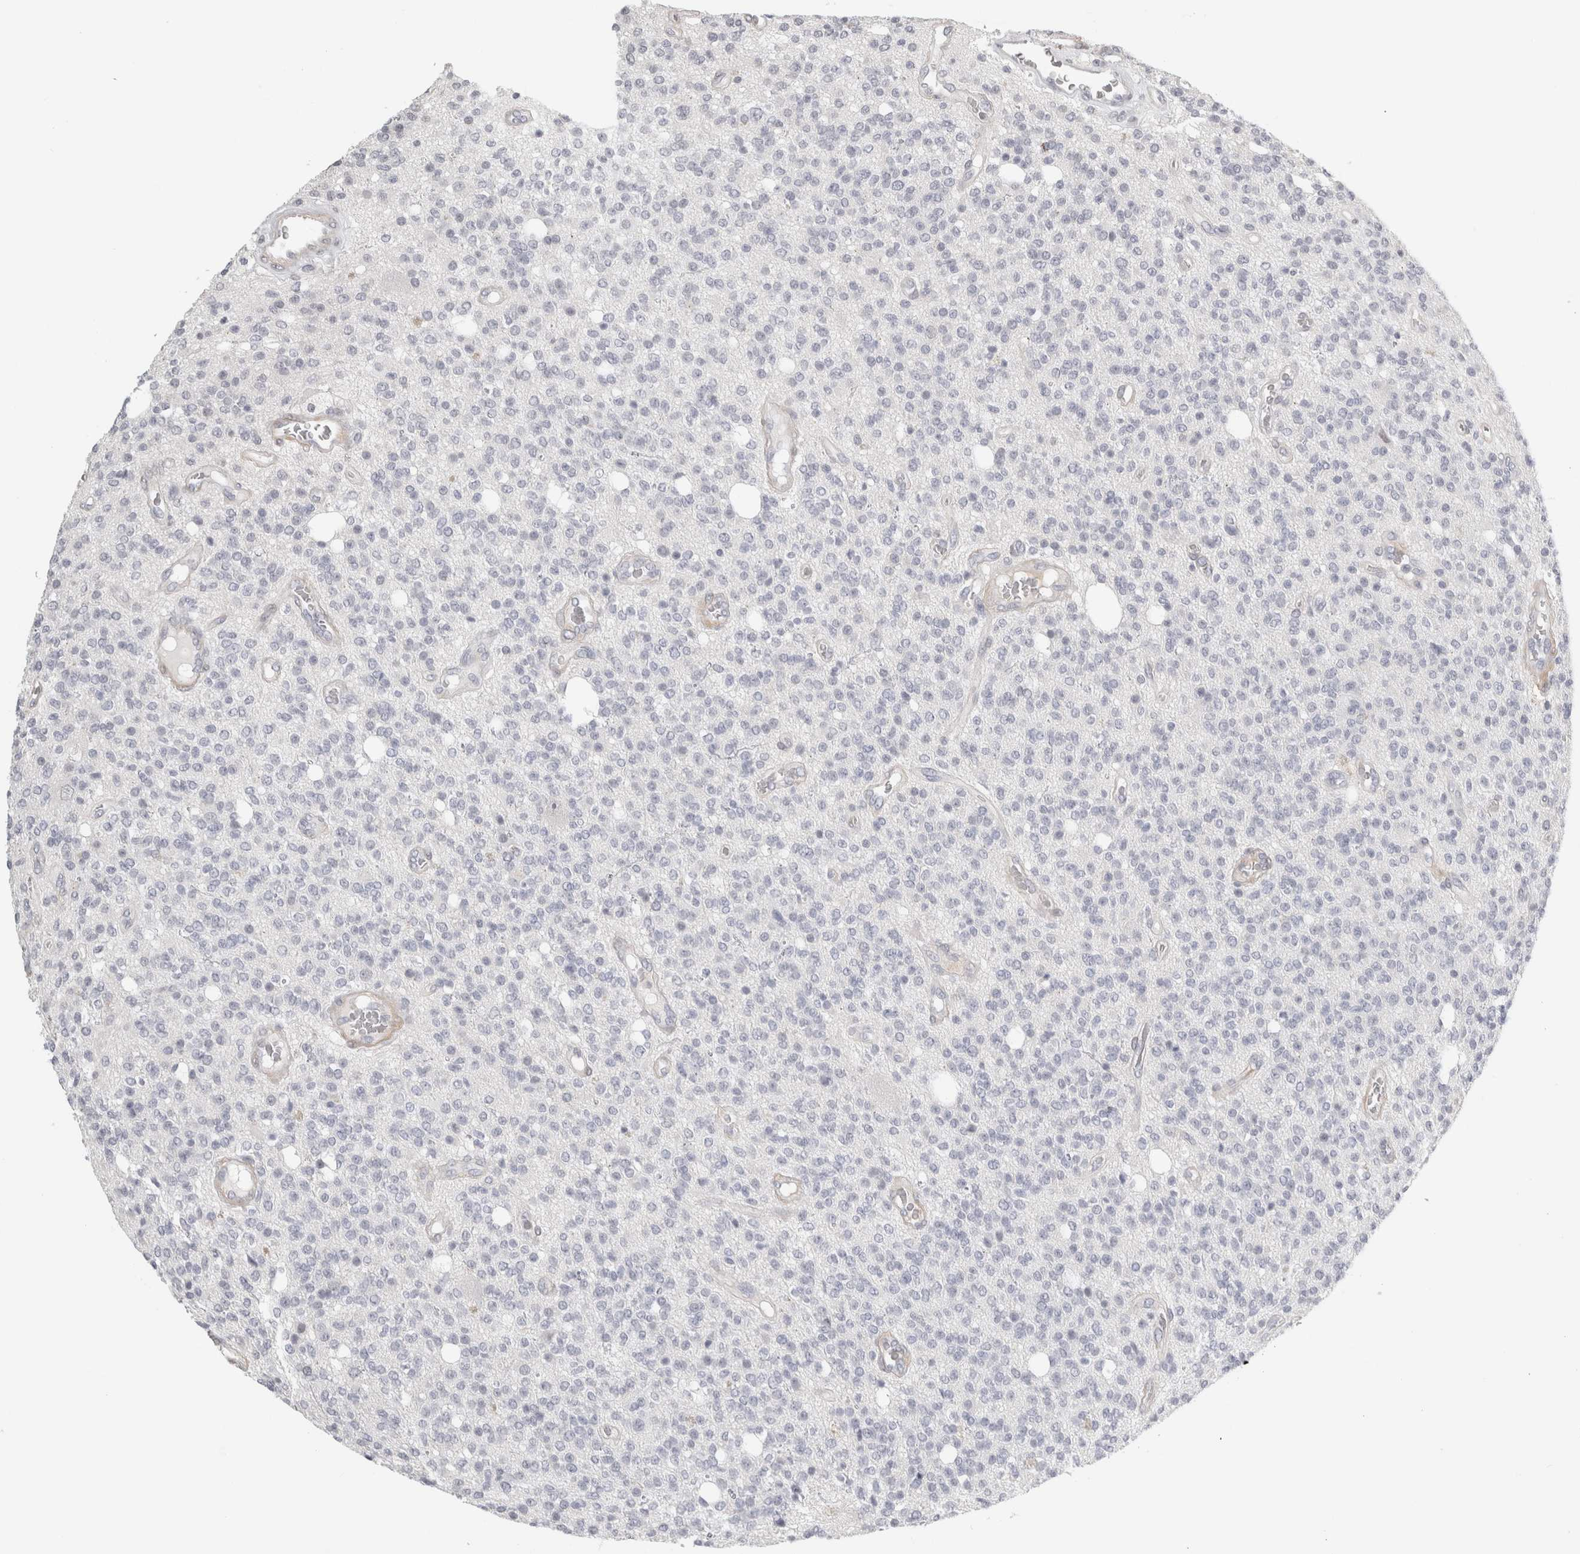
{"staining": {"intensity": "negative", "quantity": "none", "location": "none"}, "tissue": "glioma", "cell_type": "Tumor cells", "image_type": "cancer", "snomed": [{"axis": "morphology", "description": "Glioma, malignant, High grade"}, {"axis": "topography", "description": "Brain"}], "caption": "Tumor cells are negative for brown protein staining in malignant high-grade glioma.", "gene": "FBLIM1", "patient": {"sex": "male", "age": 34}}